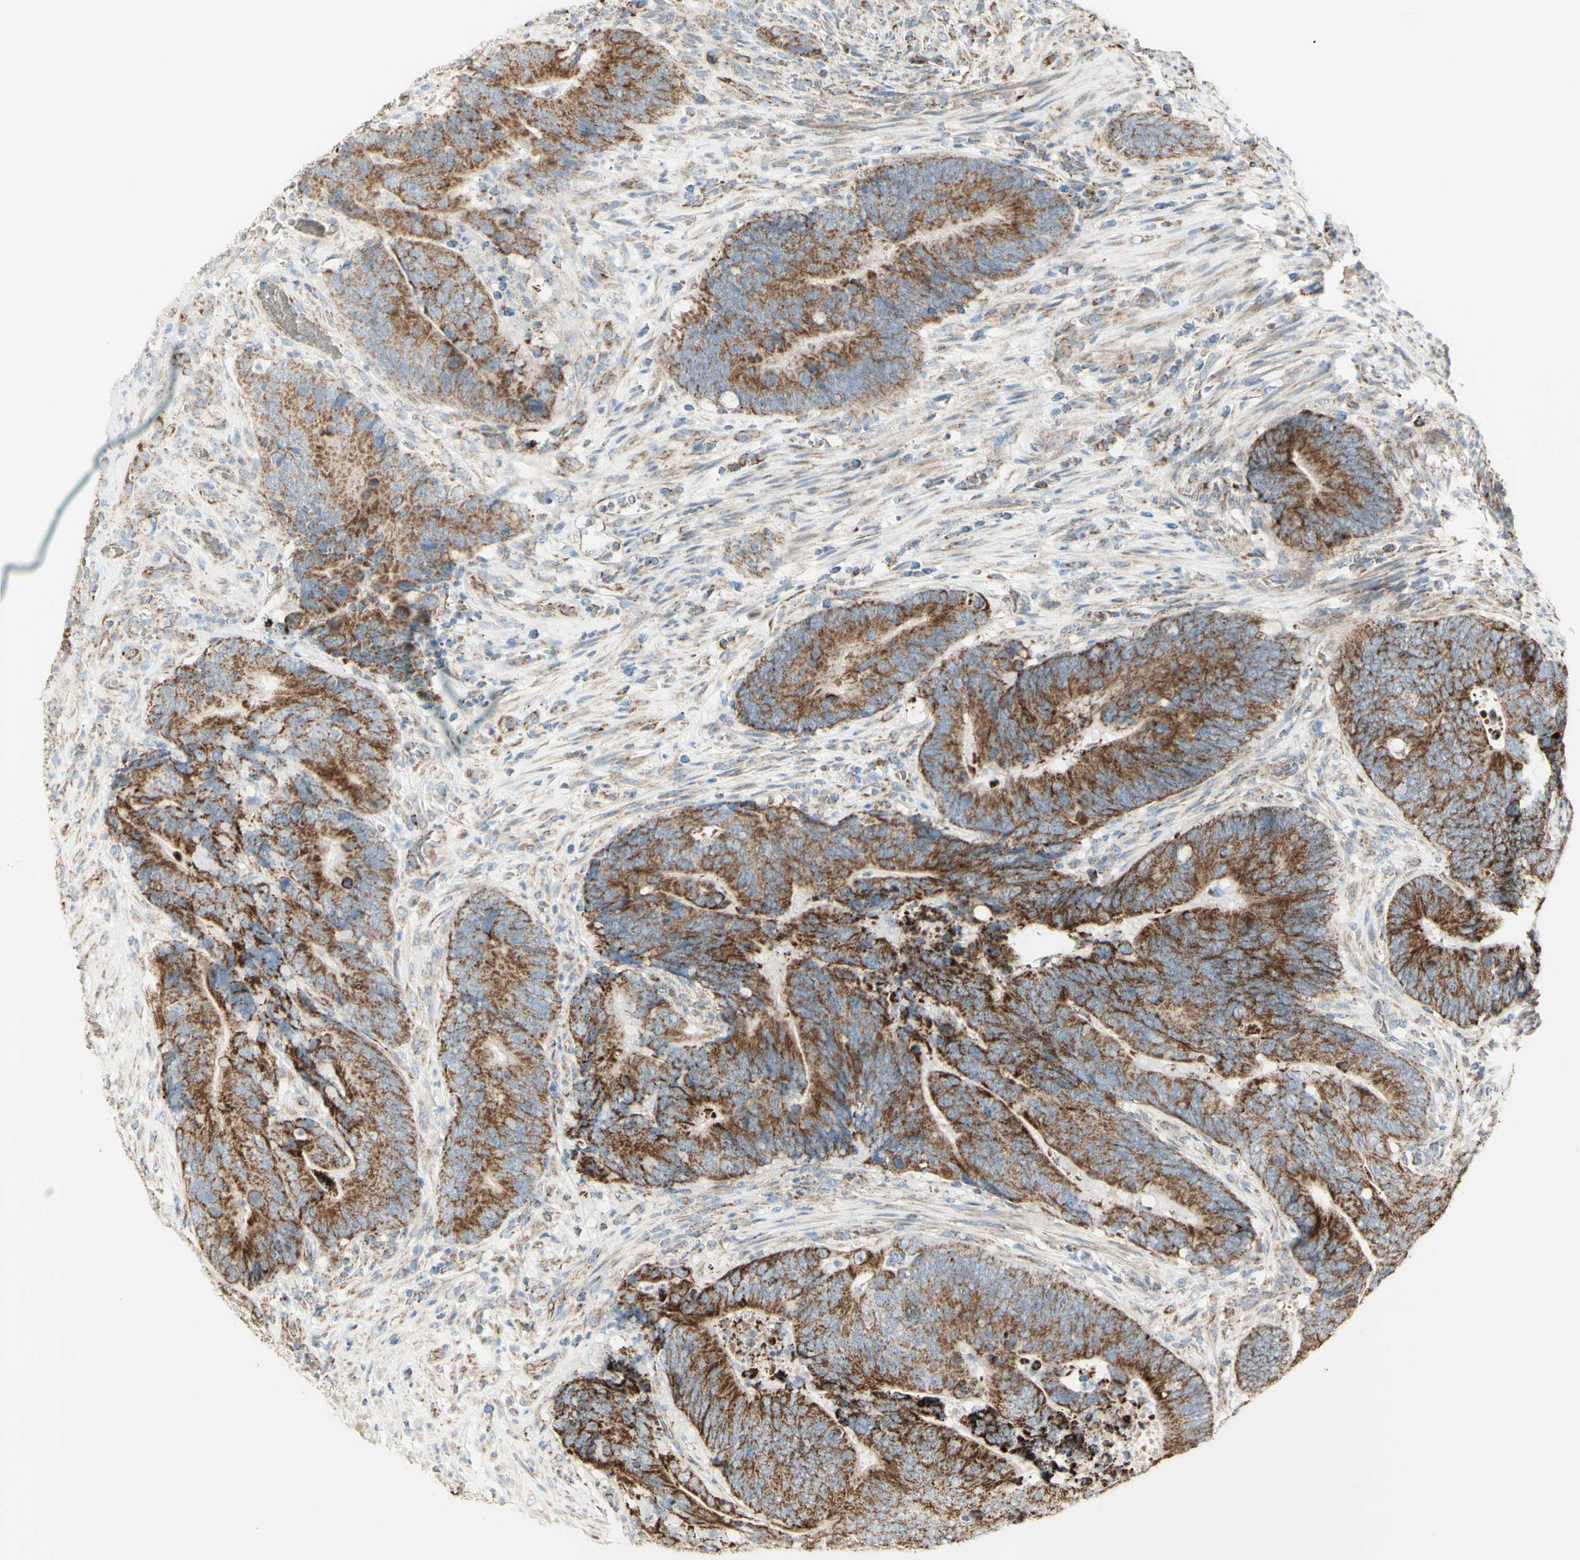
{"staining": {"intensity": "moderate", "quantity": ">75%", "location": "cytoplasmic/membranous"}, "tissue": "colorectal cancer", "cell_type": "Tumor cells", "image_type": "cancer", "snomed": [{"axis": "morphology", "description": "Normal tissue, NOS"}, {"axis": "morphology", "description": "Adenocarcinoma, NOS"}, {"axis": "topography", "description": "Colon"}], "caption": "Tumor cells show medium levels of moderate cytoplasmic/membranous staining in about >75% of cells in colorectal cancer (adenocarcinoma).", "gene": "LETM1", "patient": {"sex": "male", "age": 56}}